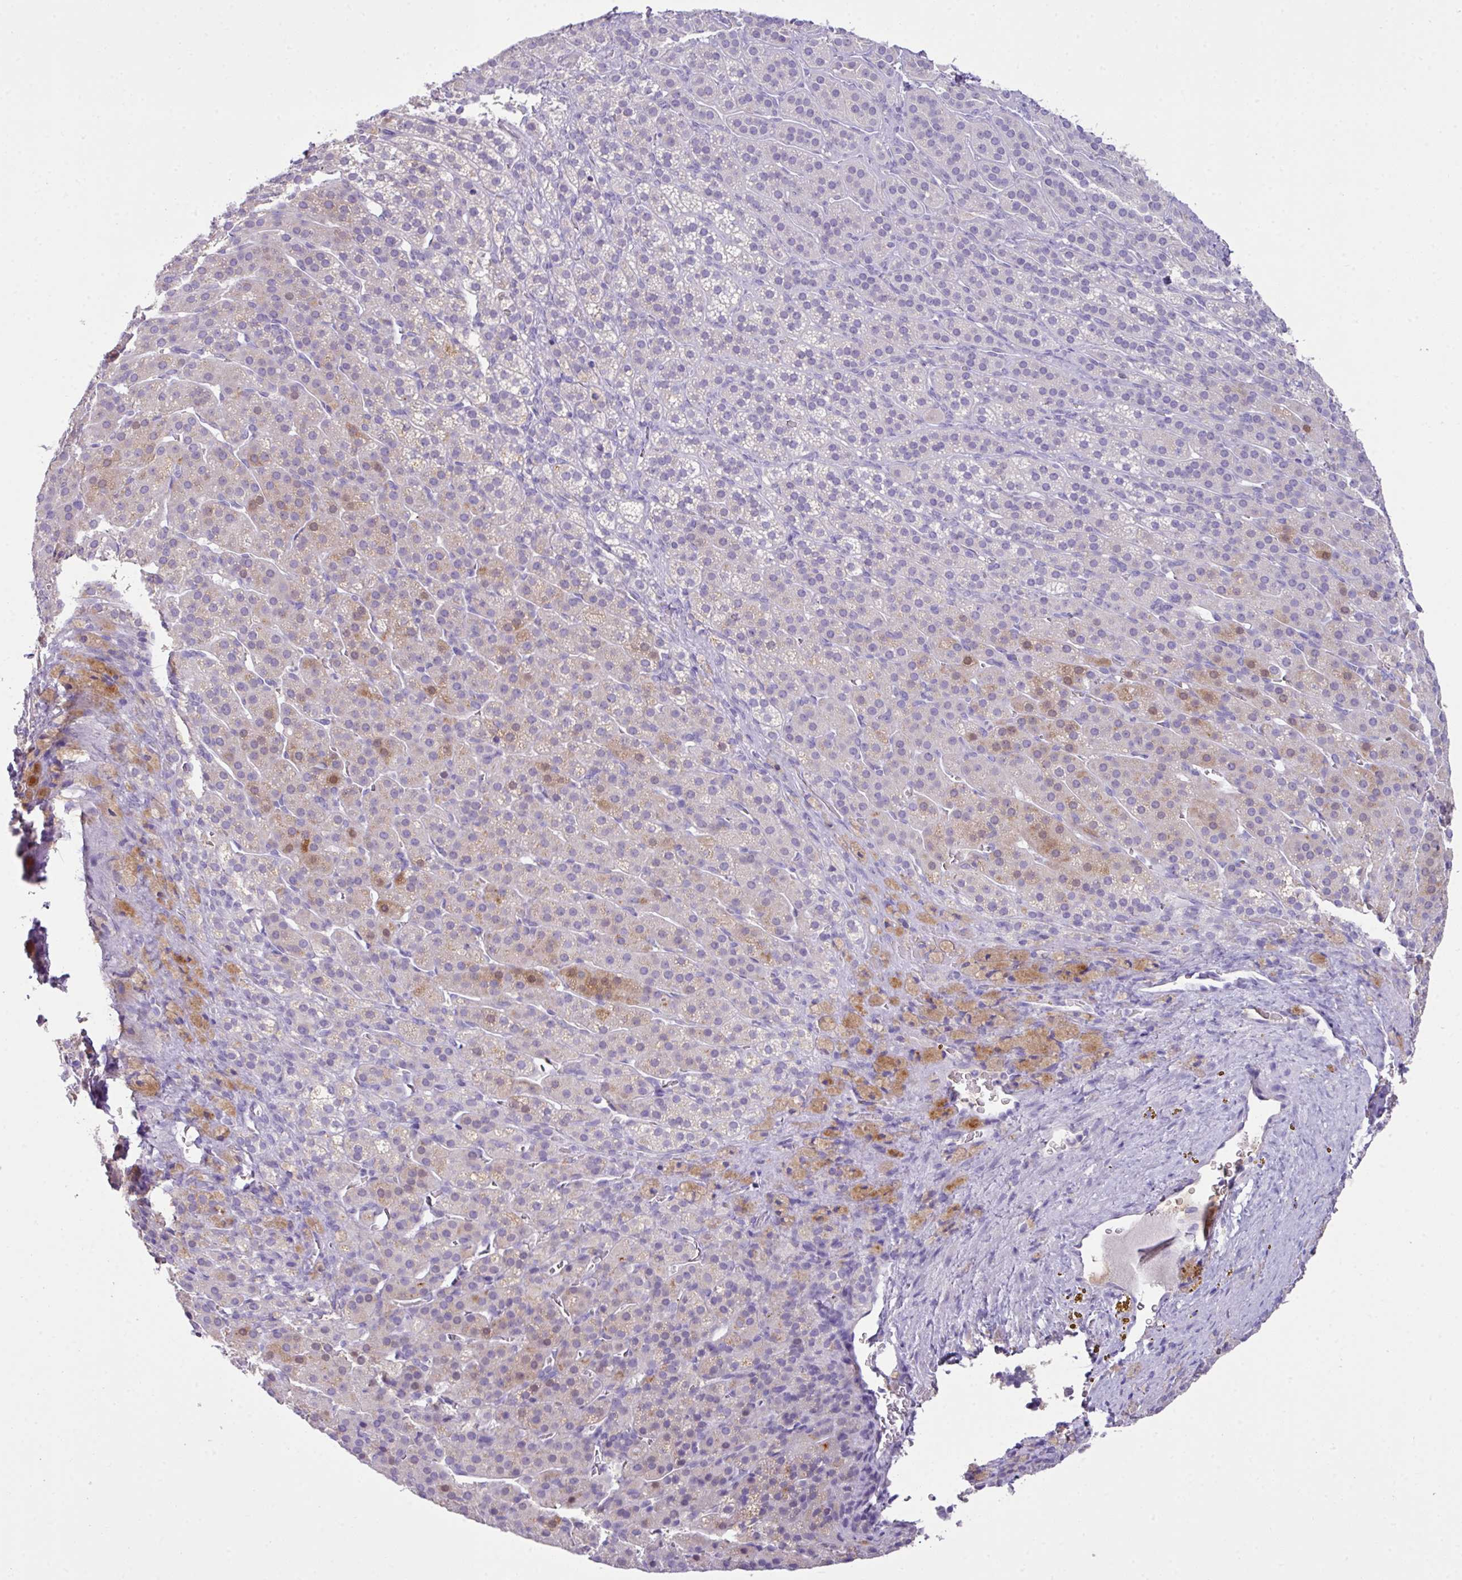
{"staining": {"intensity": "moderate", "quantity": "<25%", "location": "cytoplasmic/membranous,nuclear"}, "tissue": "adrenal gland", "cell_type": "Glandular cells", "image_type": "normal", "snomed": [{"axis": "morphology", "description": "Normal tissue, NOS"}, {"axis": "topography", "description": "Adrenal gland"}], "caption": "Moderate cytoplasmic/membranous,nuclear expression is appreciated in approximately <25% of glandular cells in unremarkable adrenal gland. (Stains: DAB in brown, nuclei in blue, Microscopy: brightfield microscopy at high magnification).", "gene": "OR6C6", "patient": {"sex": "female", "age": 41}}